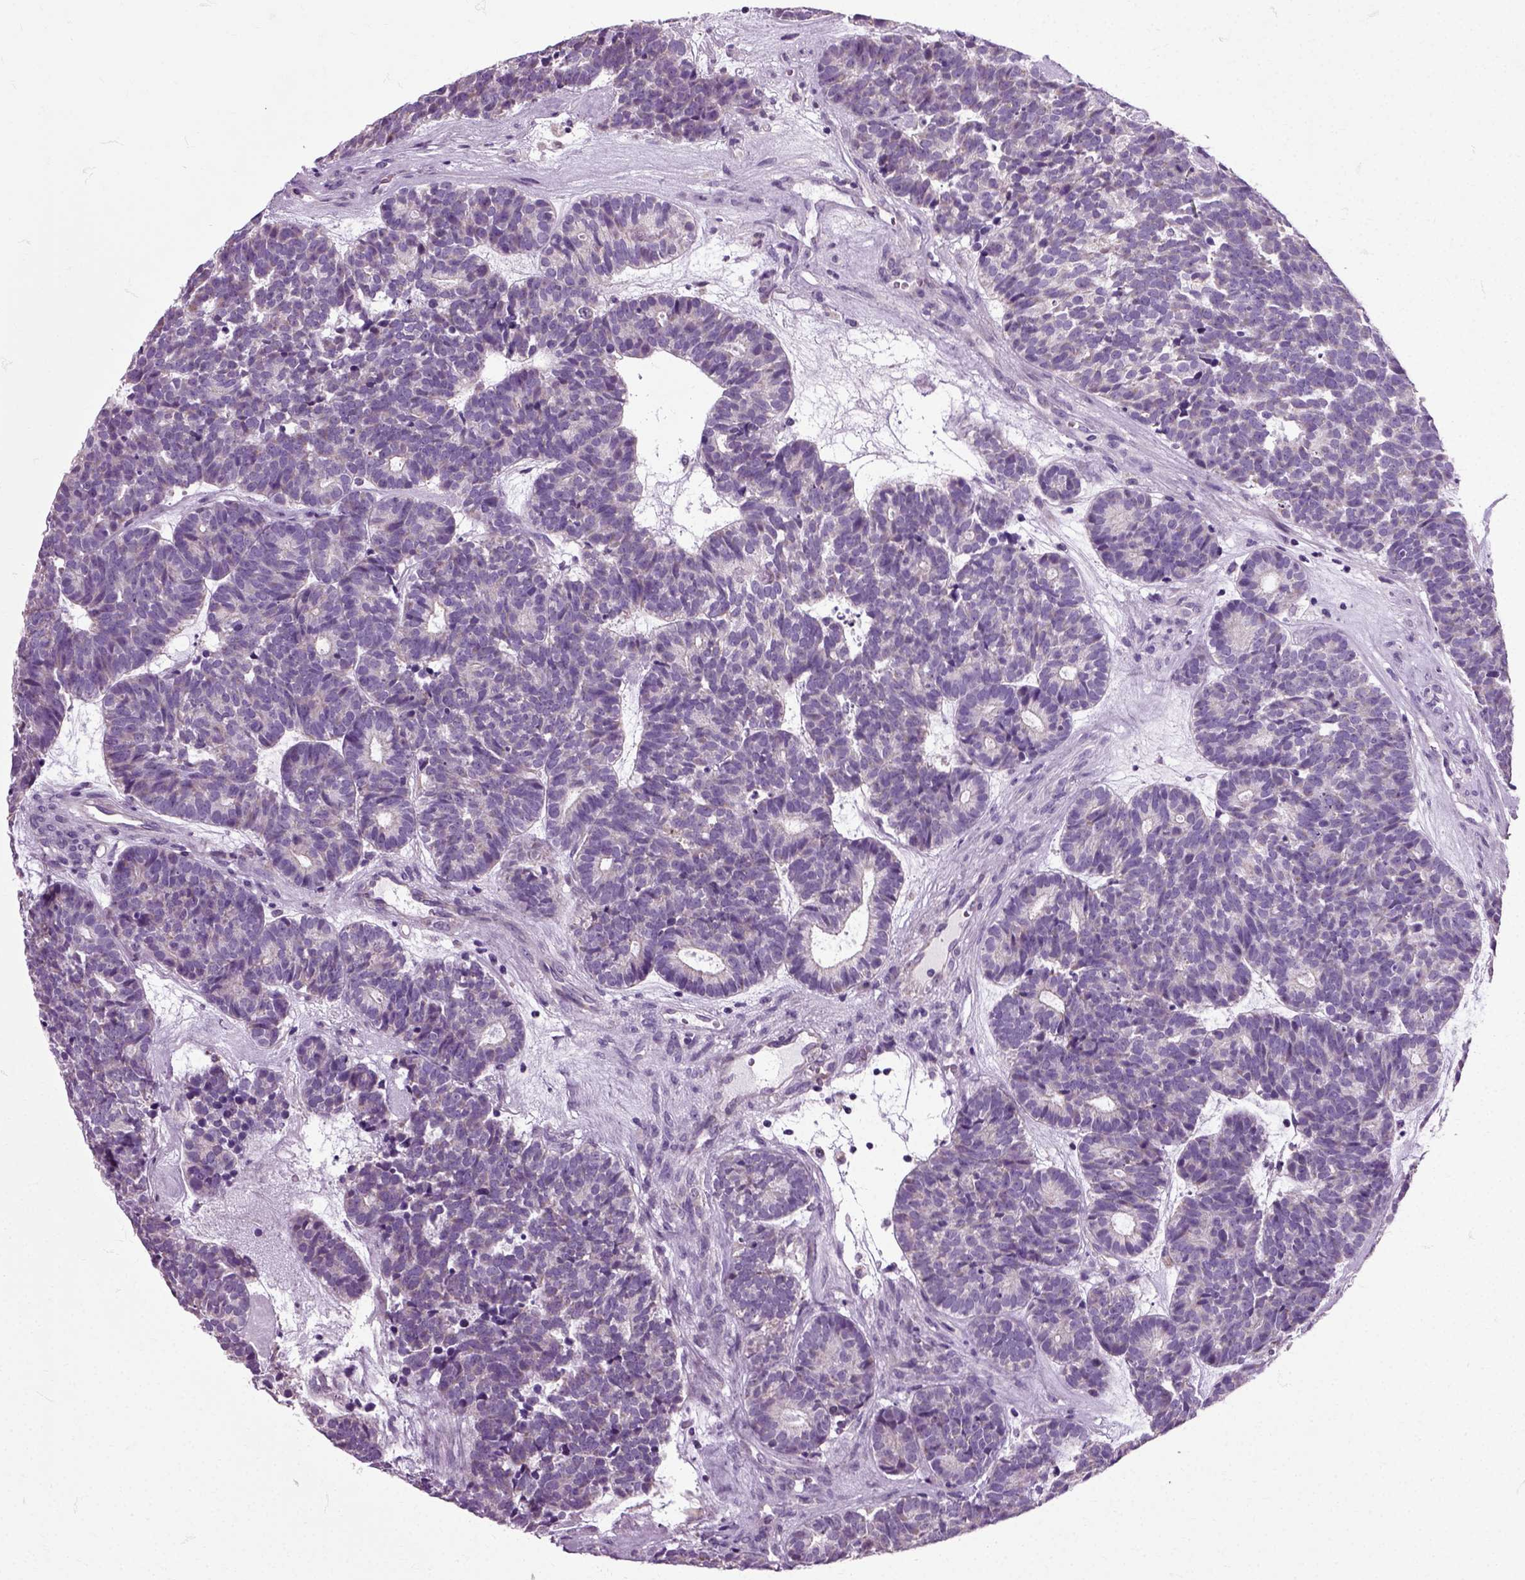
{"staining": {"intensity": "negative", "quantity": "none", "location": "none"}, "tissue": "head and neck cancer", "cell_type": "Tumor cells", "image_type": "cancer", "snomed": [{"axis": "morphology", "description": "Adenocarcinoma, NOS"}, {"axis": "topography", "description": "Head-Neck"}], "caption": "A histopathology image of adenocarcinoma (head and neck) stained for a protein exhibits no brown staining in tumor cells.", "gene": "HSPA2", "patient": {"sex": "female", "age": 81}}